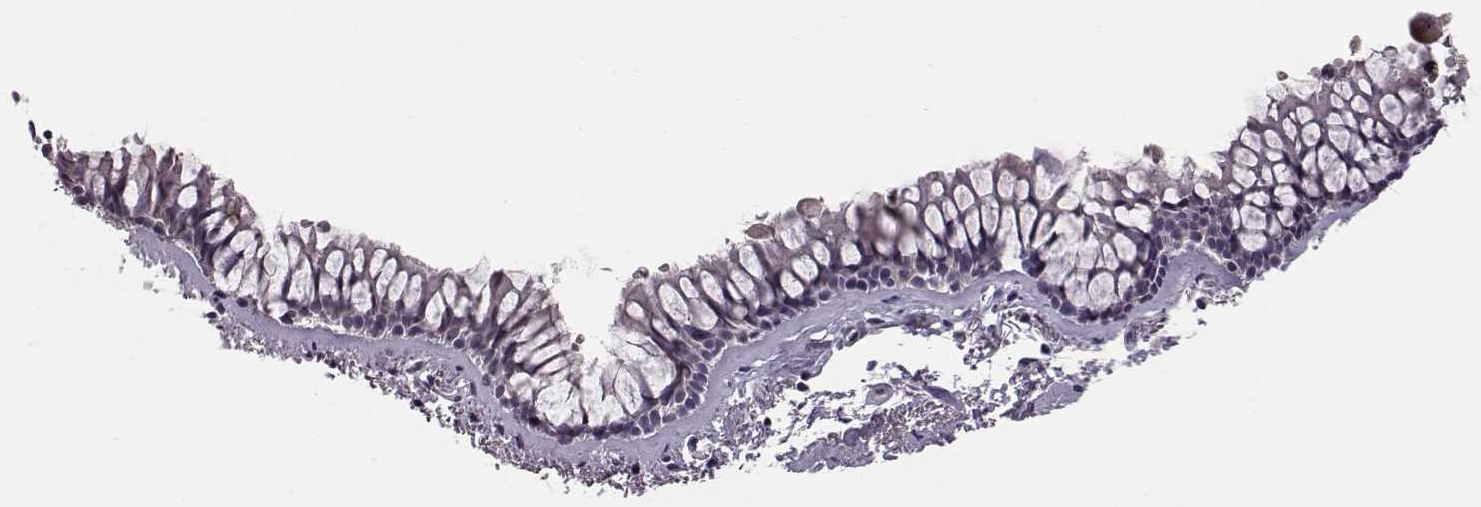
{"staining": {"intensity": "negative", "quantity": "none", "location": "none"}, "tissue": "bronchus", "cell_type": "Respiratory epithelial cells", "image_type": "normal", "snomed": [{"axis": "morphology", "description": "Normal tissue, NOS"}, {"axis": "topography", "description": "Cartilage tissue"}, {"axis": "topography", "description": "Bronchus"}], "caption": "Immunohistochemistry (IHC) histopathology image of unremarkable human bronchus stained for a protein (brown), which shows no positivity in respiratory epithelial cells.", "gene": "C10orf62", "patient": {"sex": "female", "age": 79}}